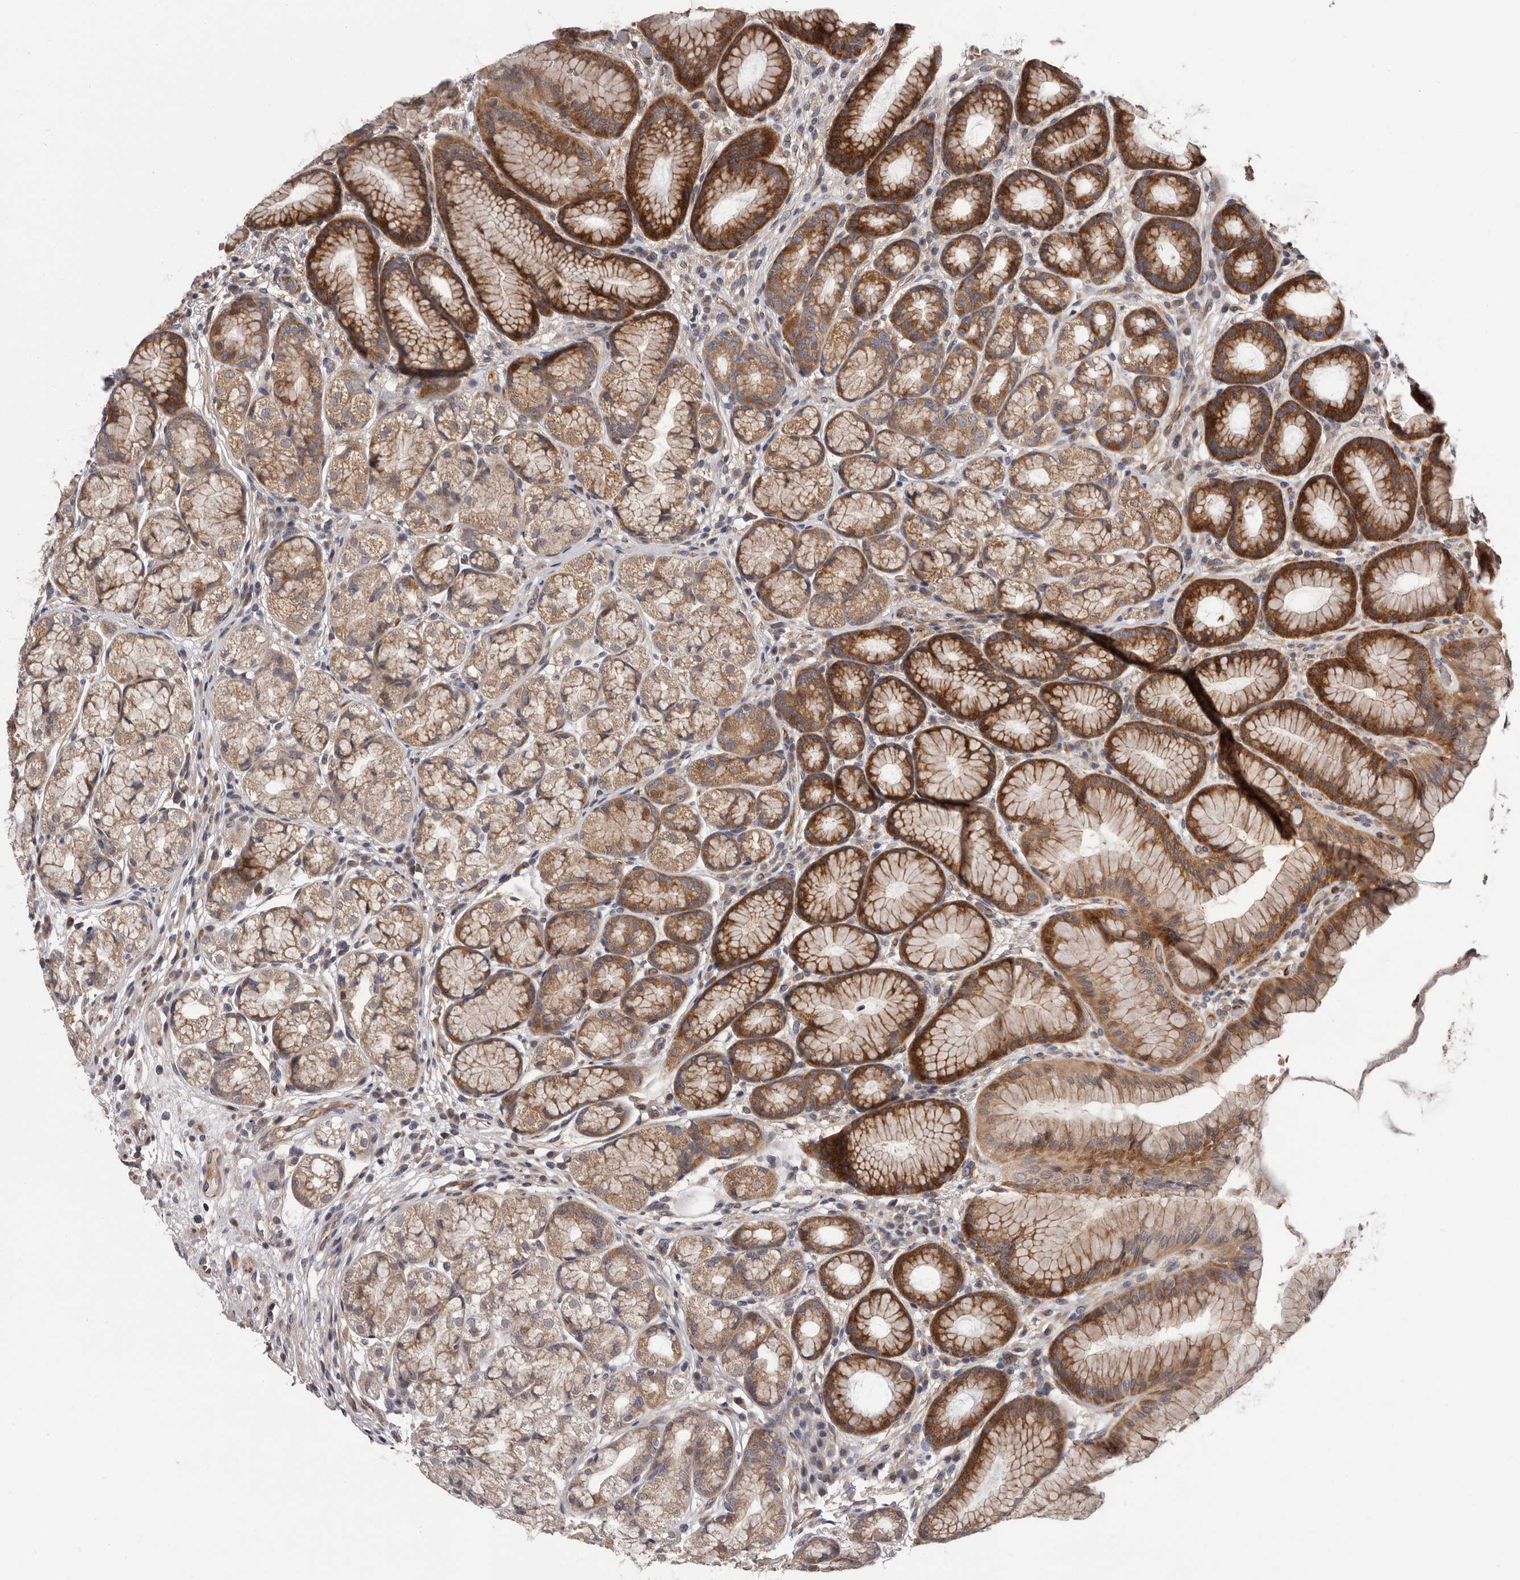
{"staining": {"intensity": "moderate", "quantity": ">75%", "location": "cytoplasmic/membranous"}, "tissue": "stomach", "cell_type": "Glandular cells", "image_type": "normal", "snomed": [{"axis": "morphology", "description": "Normal tissue, NOS"}, {"axis": "topography", "description": "Stomach"}], "caption": "Immunohistochemistry micrograph of normal stomach: stomach stained using immunohistochemistry (IHC) shows medium levels of moderate protein expression localized specifically in the cytoplasmic/membranous of glandular cells, appearing as a cytoplasmic/membranous brown color.", "gene": "VPS37A", "patient": {"sex": "male", "age": 57}}